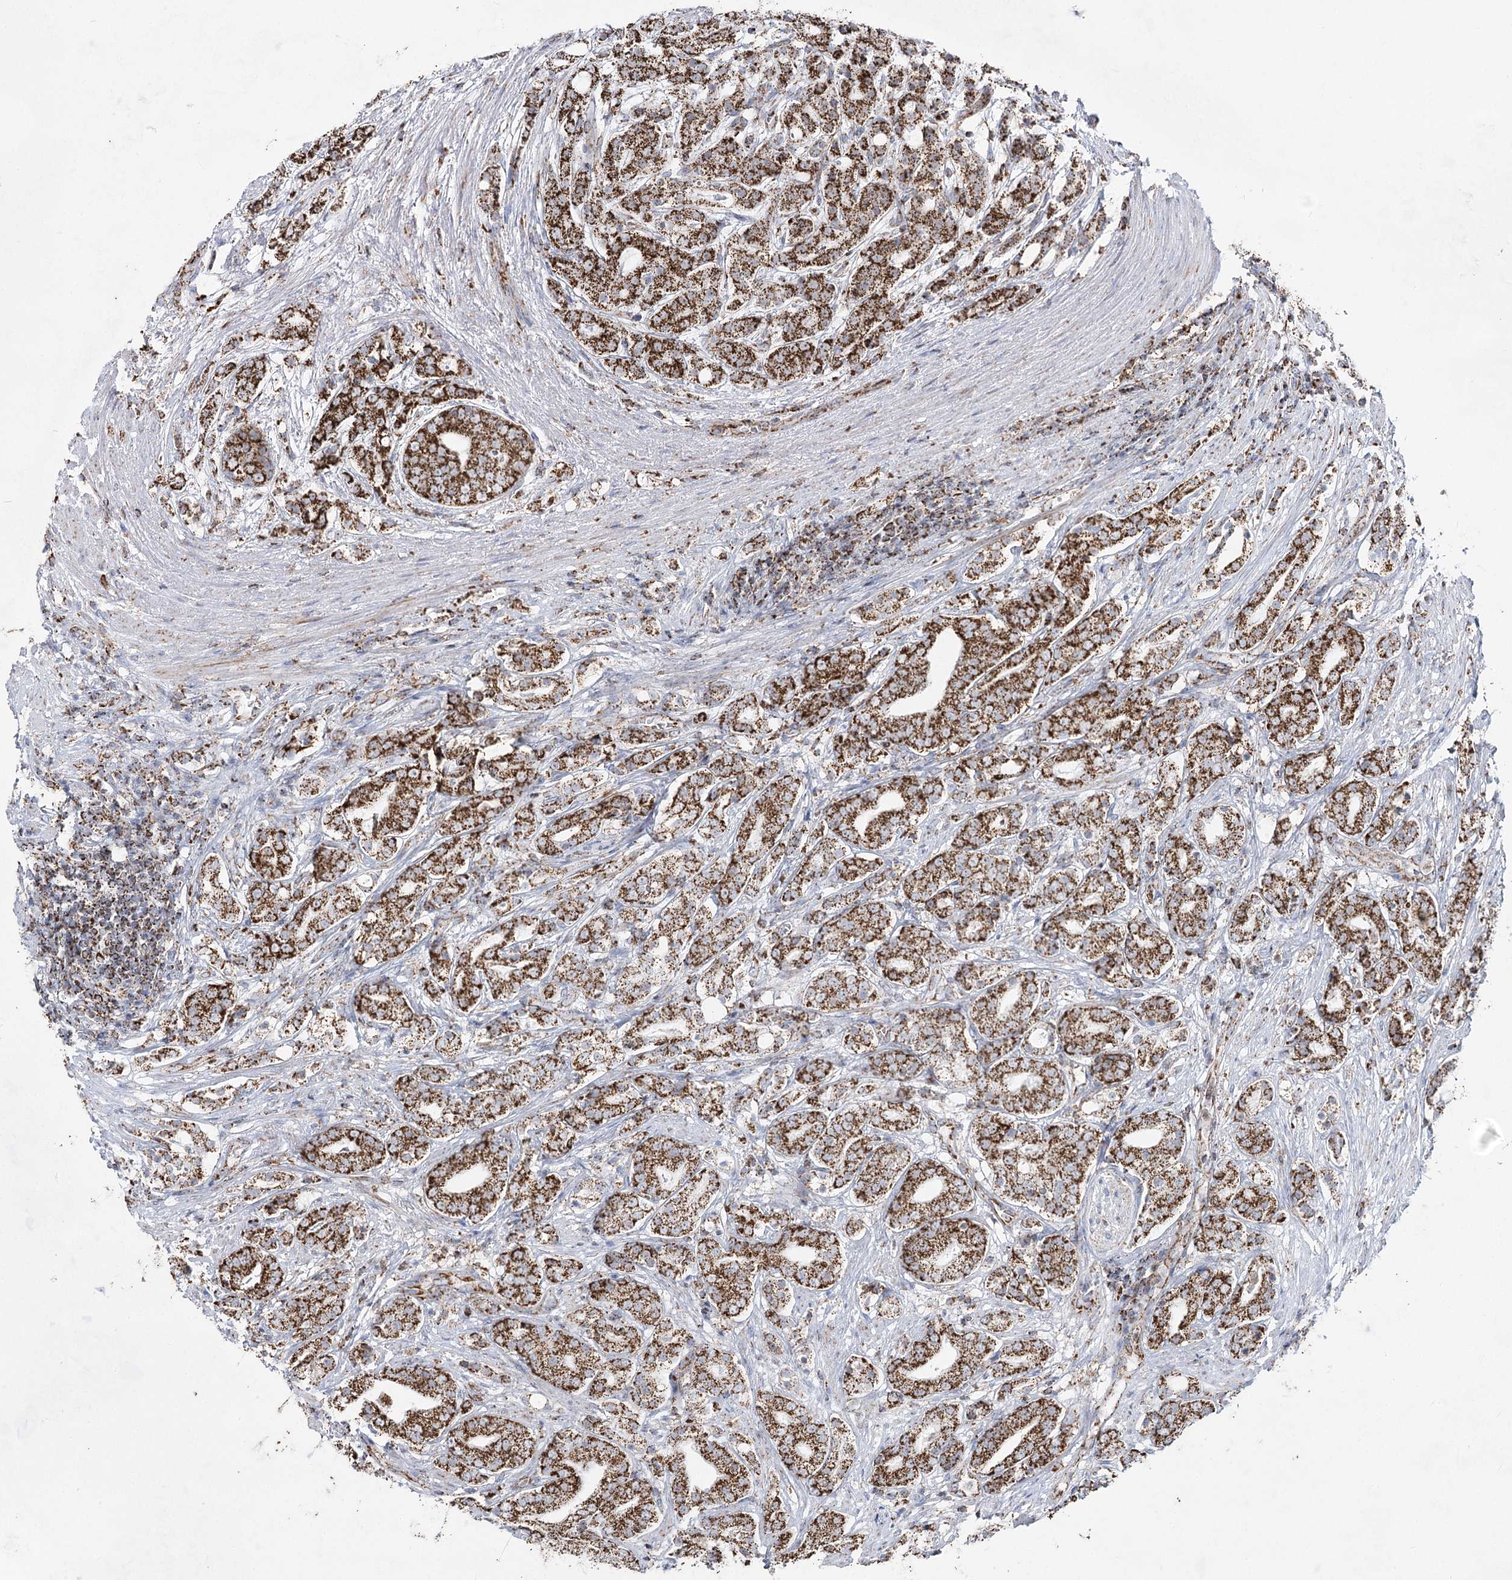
{"staining": {"intensity": "moderate", "quantity": ">75%", "location": "cytoplasmic/membranous"}, "tissue": "prostate cancer", "cell_type": "Tumor cells", "image_type": "cancer", "snomed": [{"axis": "morphology", "description": "Adenocarcinoma, High grade"}, {"axis": "topography", "description": "Prostate"}], "caption": "Protein staining shows moderate cytoplasmic/membranous expression in approximately >75% of tumor cells in prostate adenocarcinoma (high-grade). The protein is stained brown, and the nuclei are stained in blue (DAB (3,3'-diaminobenzidine) IHC with brightfield microscopy, high magnification).", "gene": "CWF19L1", "patient": {"sex": "male", "age": 57}}